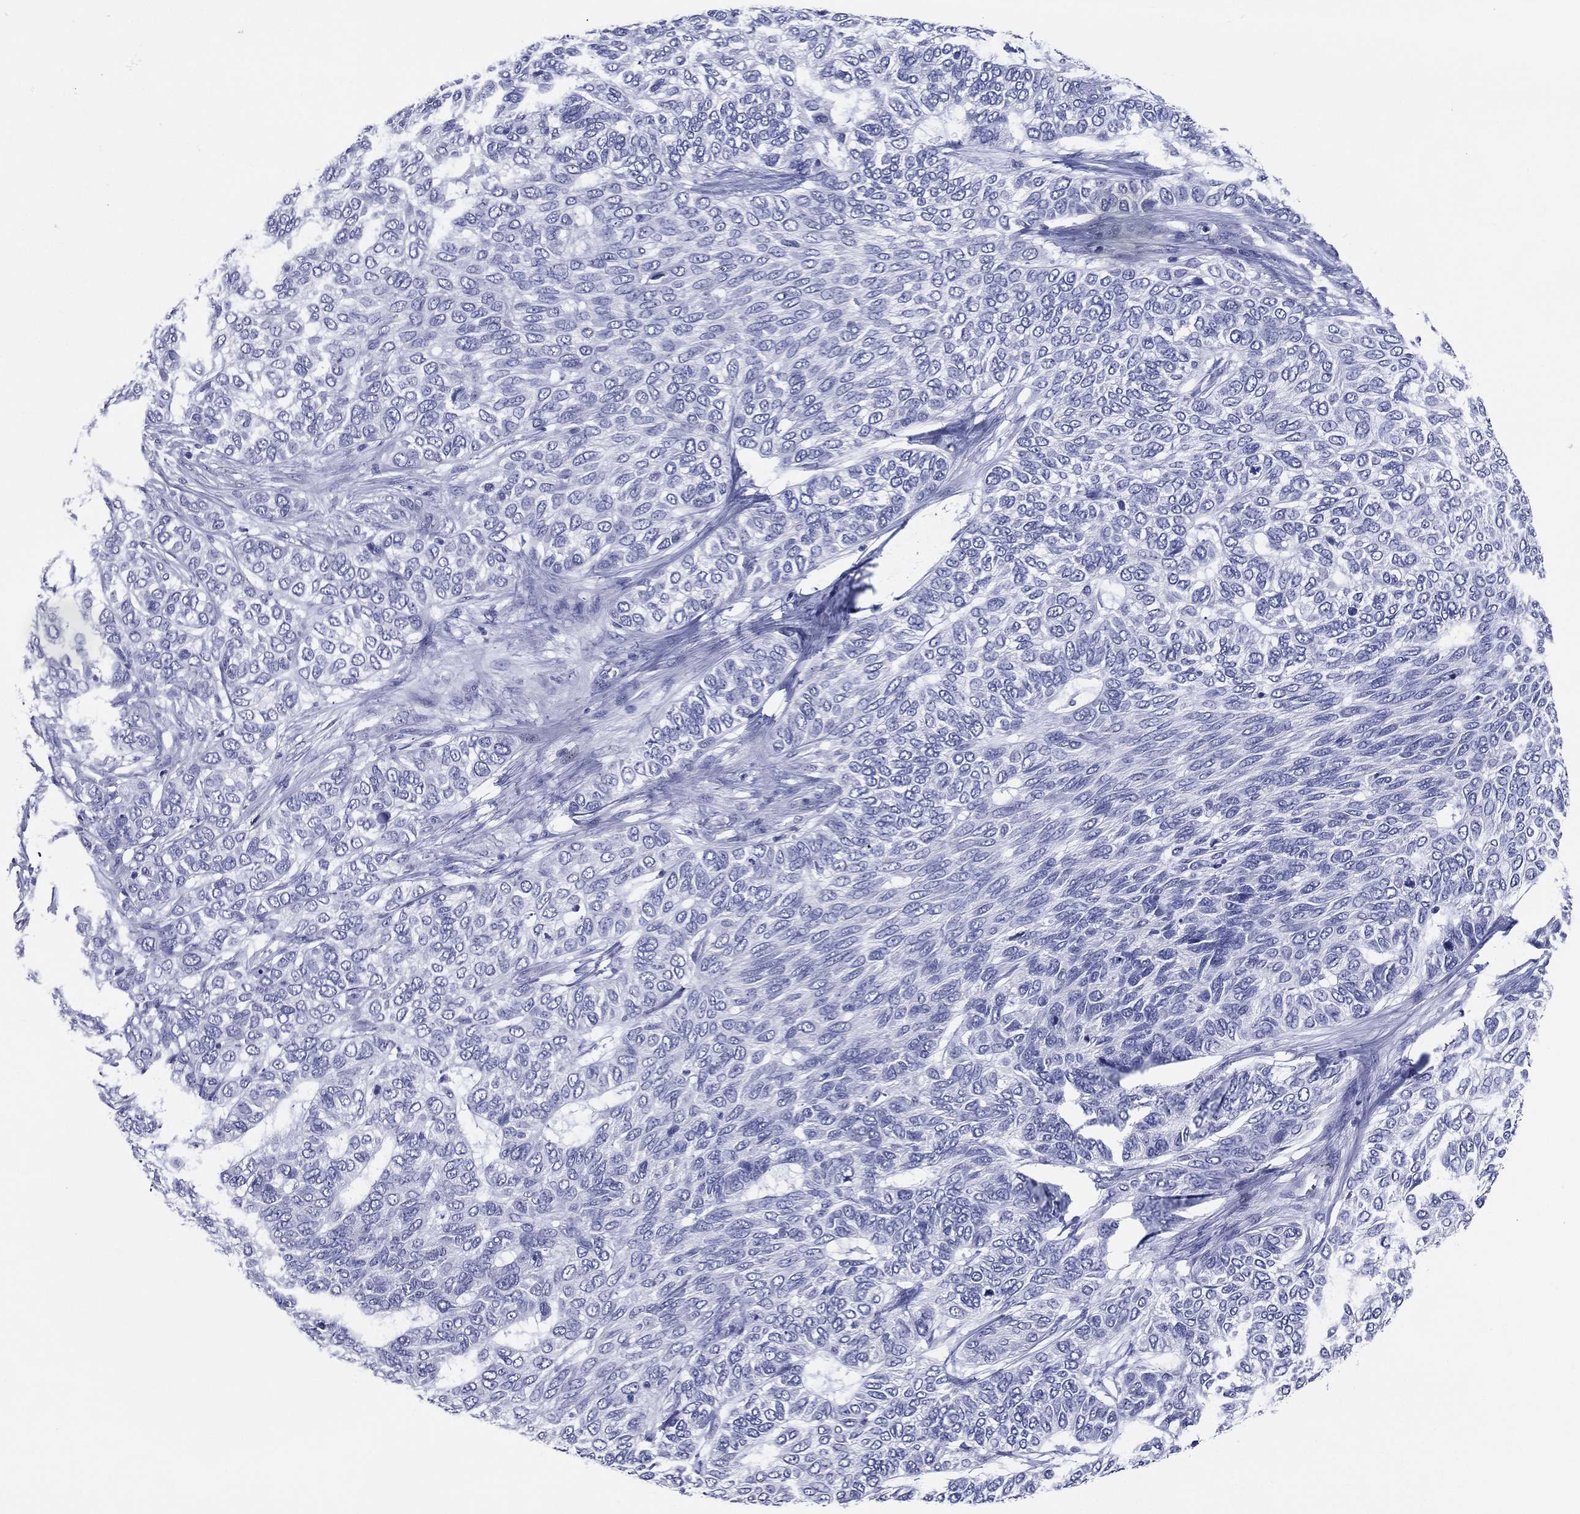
{"staining": {"intensity": "negative", "quantity": "none", "location": "none"}, "tissue": "skin cancer", "cell_type": "Tumor cells", "image_type": "cancer", "snomed": [{"axis": "morphology", "description": "Basal cell carcinoma"}, {"axis": "topography", "description": "Skin"}], "caption": "This is an immunohistochemistry (IHC) histopathology image of skin cancer (basal cell carcinoma). There is no staining in tumor cells.", "gene": "ACE2", "patient": {"sex": "female", "age": 65}}